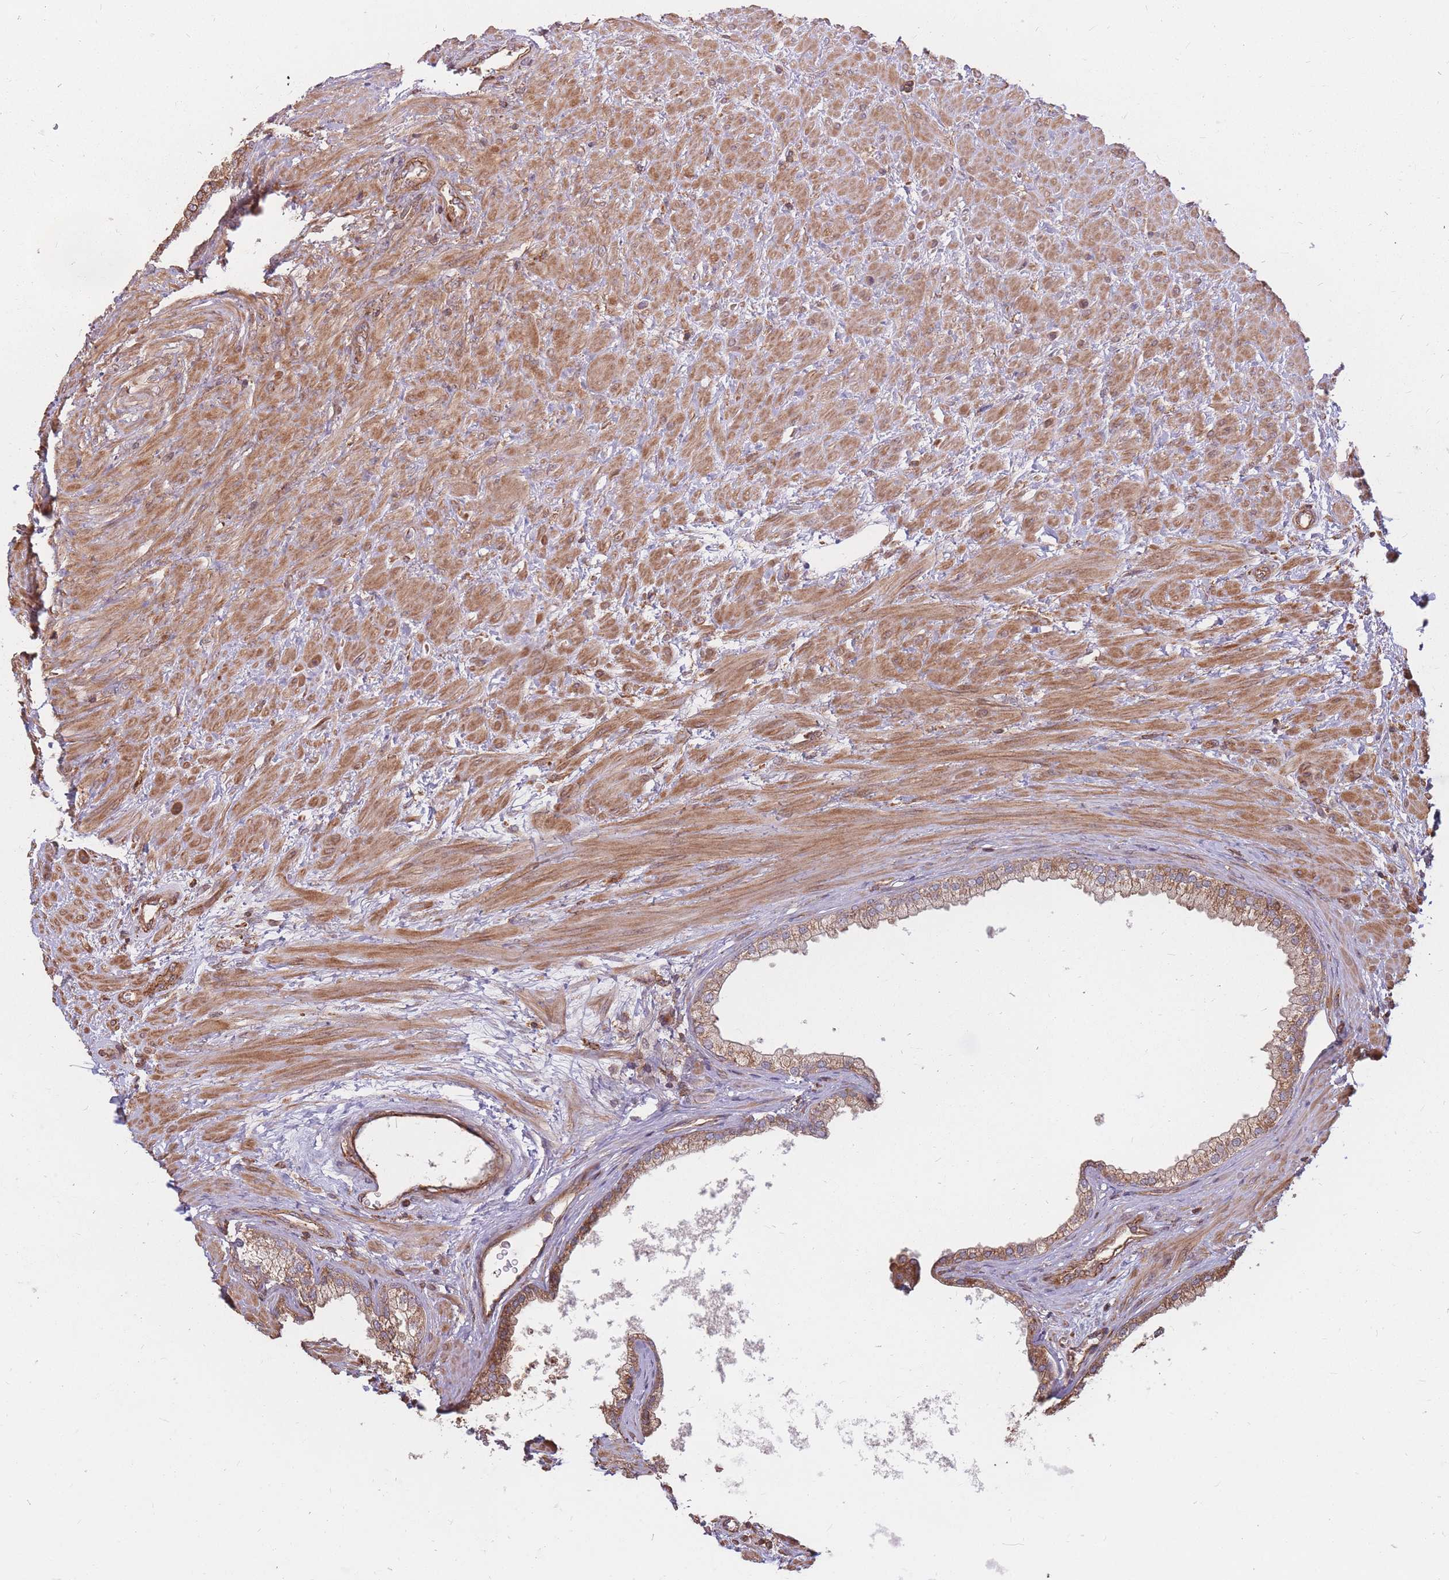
{"staining": {"intensity": "moderate", "quantity": ">75%", "location": "cytoplasmic/membranous"}, "tissue": "prostate", "cell_type": "Glandular cells", "image_type": "normal", "snomed": [{"axis": "morphology", "description": "Normal tissue, NOS"}, {"axis": "topography", "description": "Prostate"}], "caption": "Immunohistochemical staining of benign prostate displays >75% levels of moderate cytoplasmic/membranous protein staining in approximately >75% of glandular cells.", "gene": "RASSF2", "patient": {"sex": "male", "age": 76}}